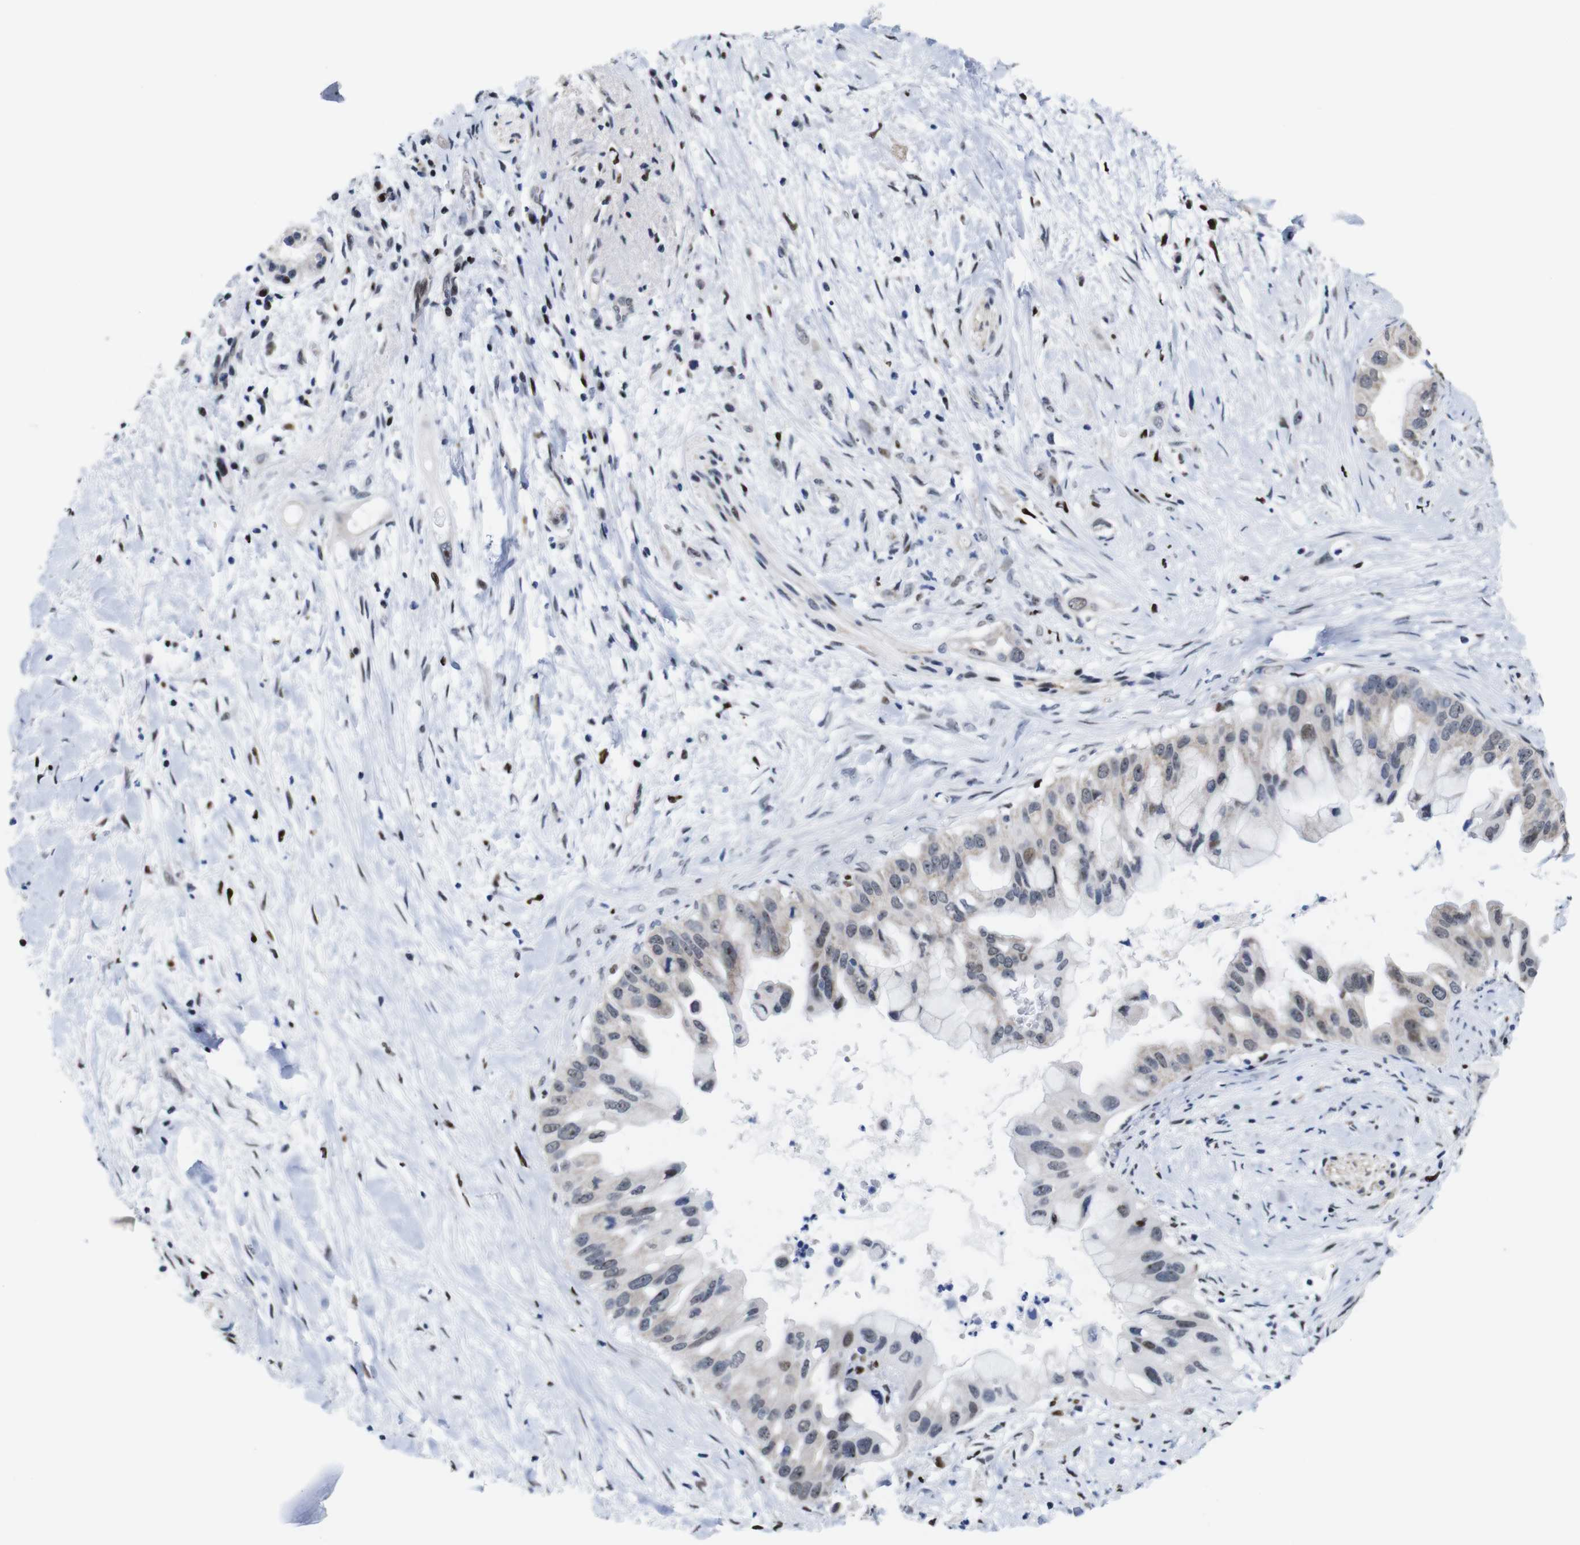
{"staining": {"intensity": "weak", "quantity": ">75%", "location": "cytoplasmic/membranous,nuclear"}, "tissue": "pancreatic cancer", "cell_type": "Tumor cells", "image_type": "cancer", "snomed": [{"axis": "morphology", "description": "Adenocarcinoma, NOS"}, {"axis": "topography", "description": "Pancreas"}], "caption": "Weak cytoplasmic/membranous and nuclear expression is identified in about >75% of tumor cells in pancreatic cancer.", "gene": "GATA6", "patient": {"sex": "male", "age": 55}}